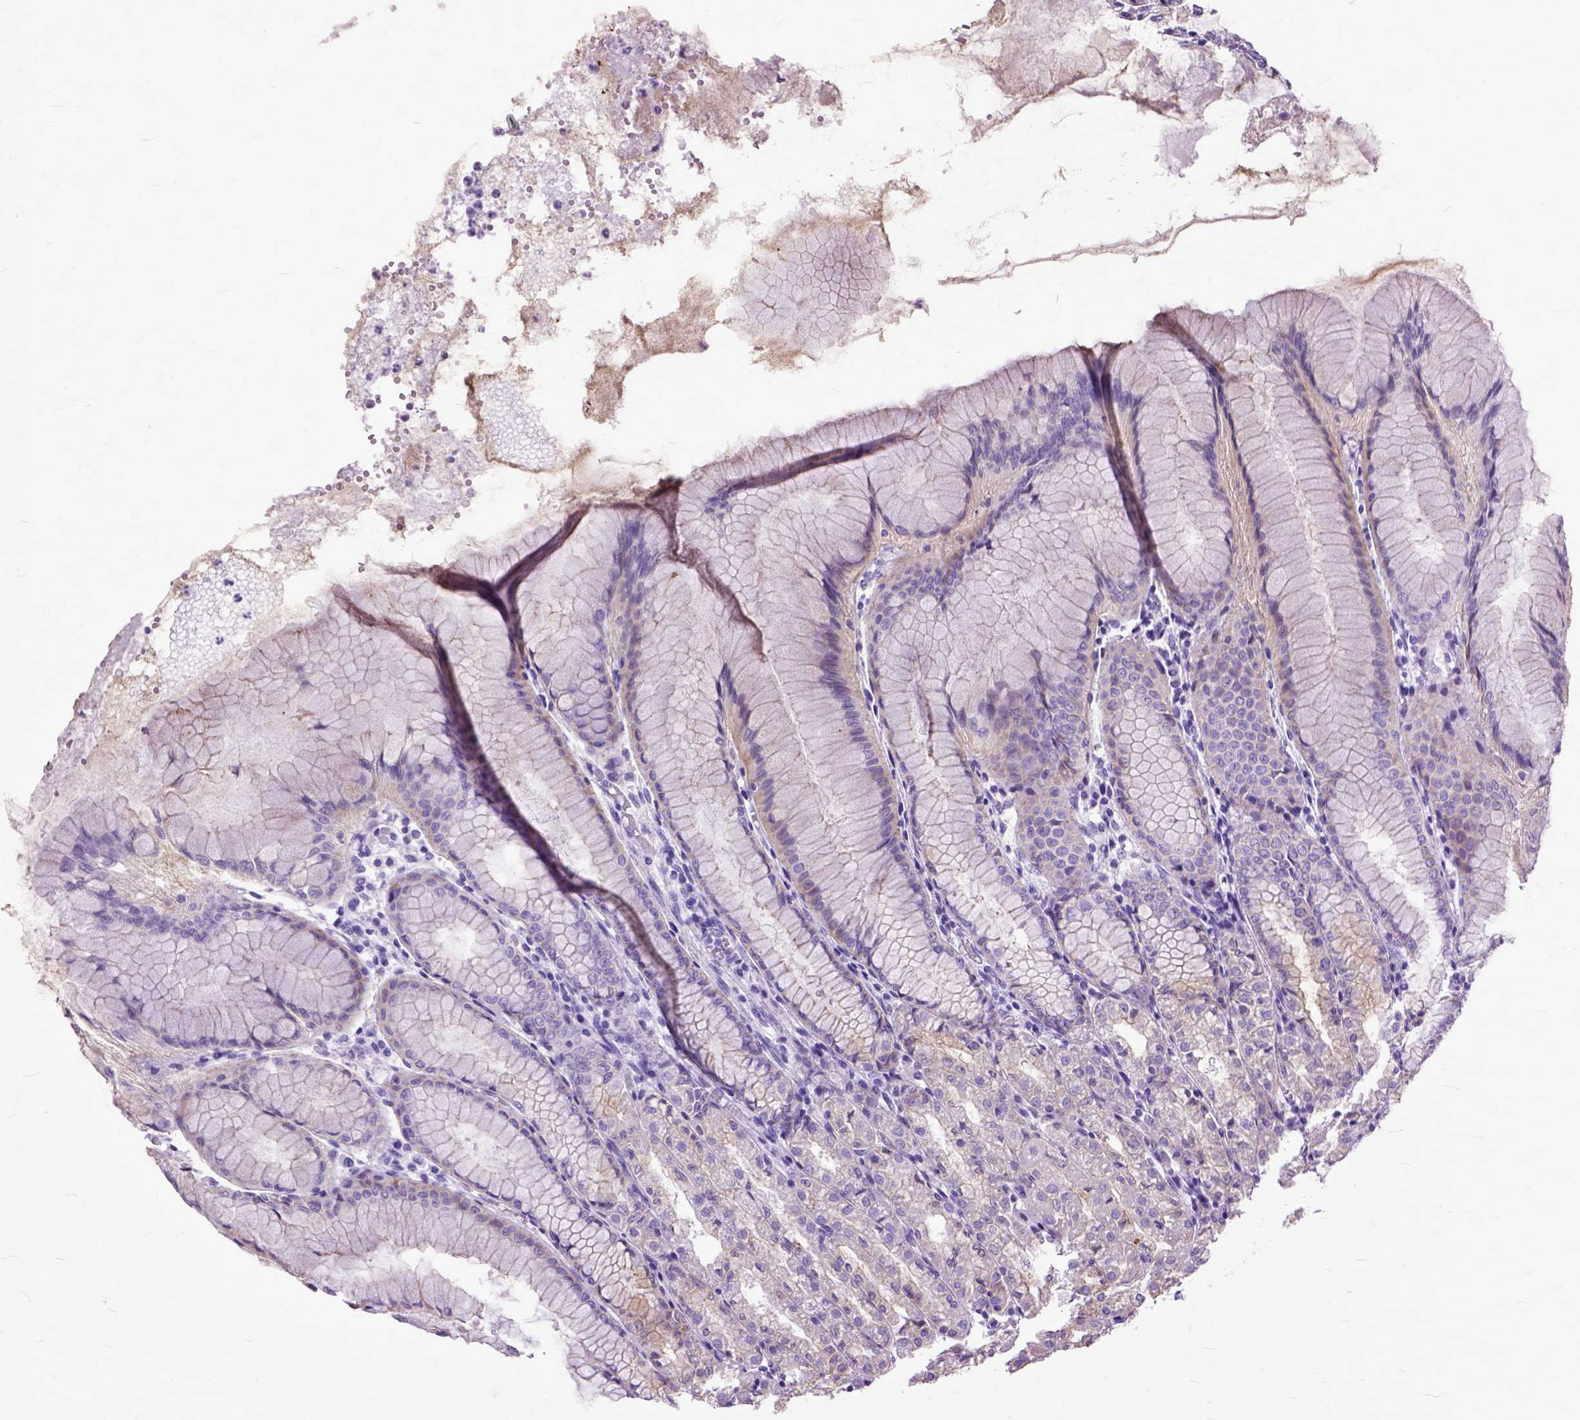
{"staining": {"intensity": "weak", "quantity": "<25%", "location": "cytoplasmic/membranous"}, "tissue": "stomach", "cell_type": "Glandular cells", "image_type": "normal", "snomed": [{"axis": "morphology", "description": "Normal tissue, NOS"}, {"axis": "topography", "description": "Stomach"}], "caption": "The image displays no significant expression in glandular cells of stomach.", "gene": "GNGT1", "patient": {"sex": "female", "age": 57}}